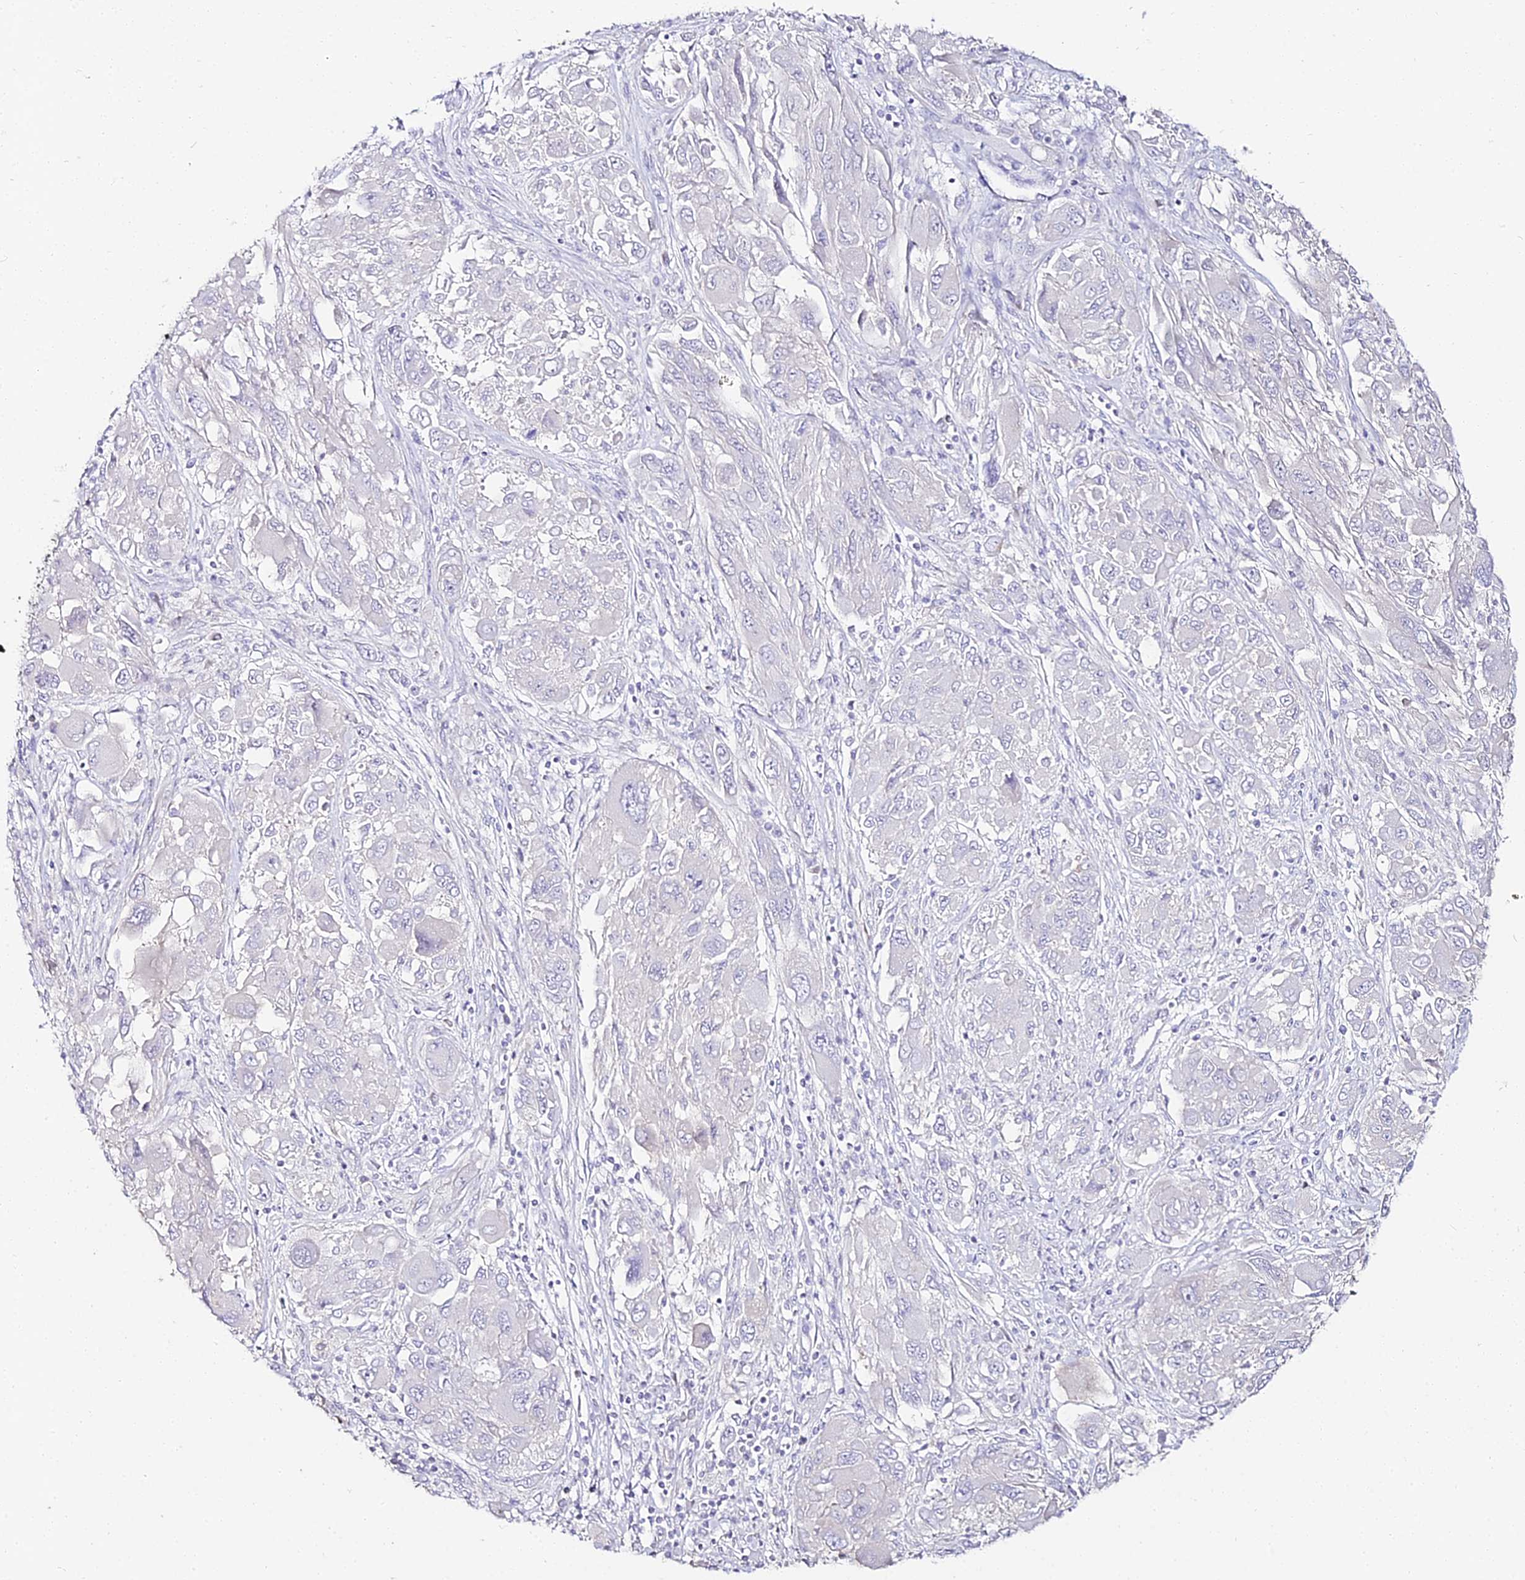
{"staining": {"intensity": "negative", "quantity": "none", "location": "none"}, "tissue": "melanoma", "cell_type": "Tumor cells", "image_type": "cancer", "snomed": [{"axis": "morphology", "description": "Malignant melanoma, NOS"}, {"axis": "topography", "description": "Skin"}], "caption": "The micrograph exhibits no significant expression in tumor cells of malignant melanoma.", "gene": "ALPG", "patient": {"sex": "female", "age": 91}}